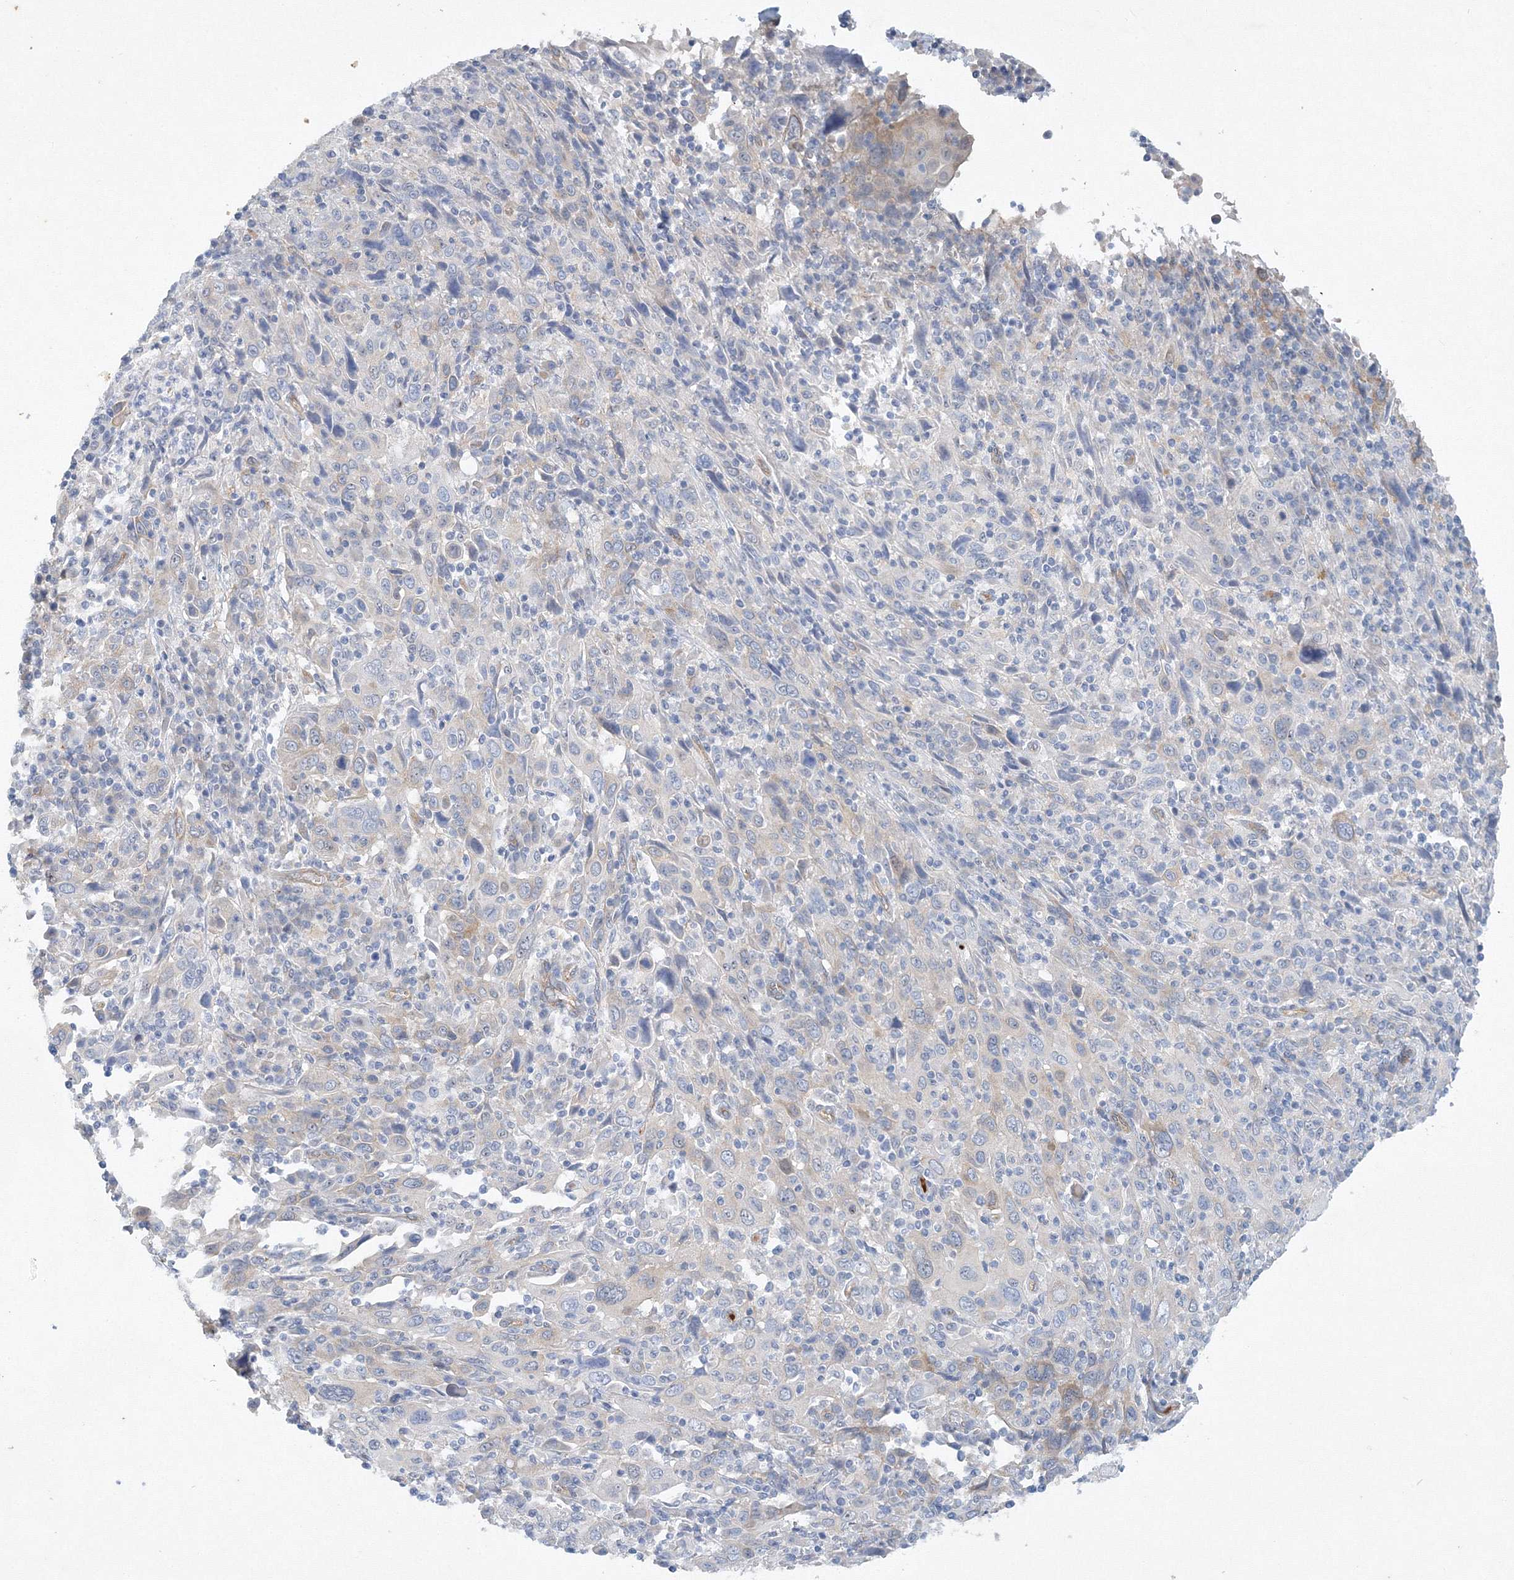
{"staining": {"intensity": "negative", "quantity": "none", "location": "none"}, "tissue": "cervical cancer", "cell_type": "Tumor cells", "image_type": "cancer", "snomed": [{"axis": "morphology", "description": "Squamous cell carcinoma, NOS"}, {"axis": "topography", "description": "Cervix"}], "caption": "An image of cervical cancer (squamous cell carcinoma) stained for a protein exhibits no brown staining in tumor cells.", "gene": "TANC1", "patient": {"sex": "female", "age": 46}}